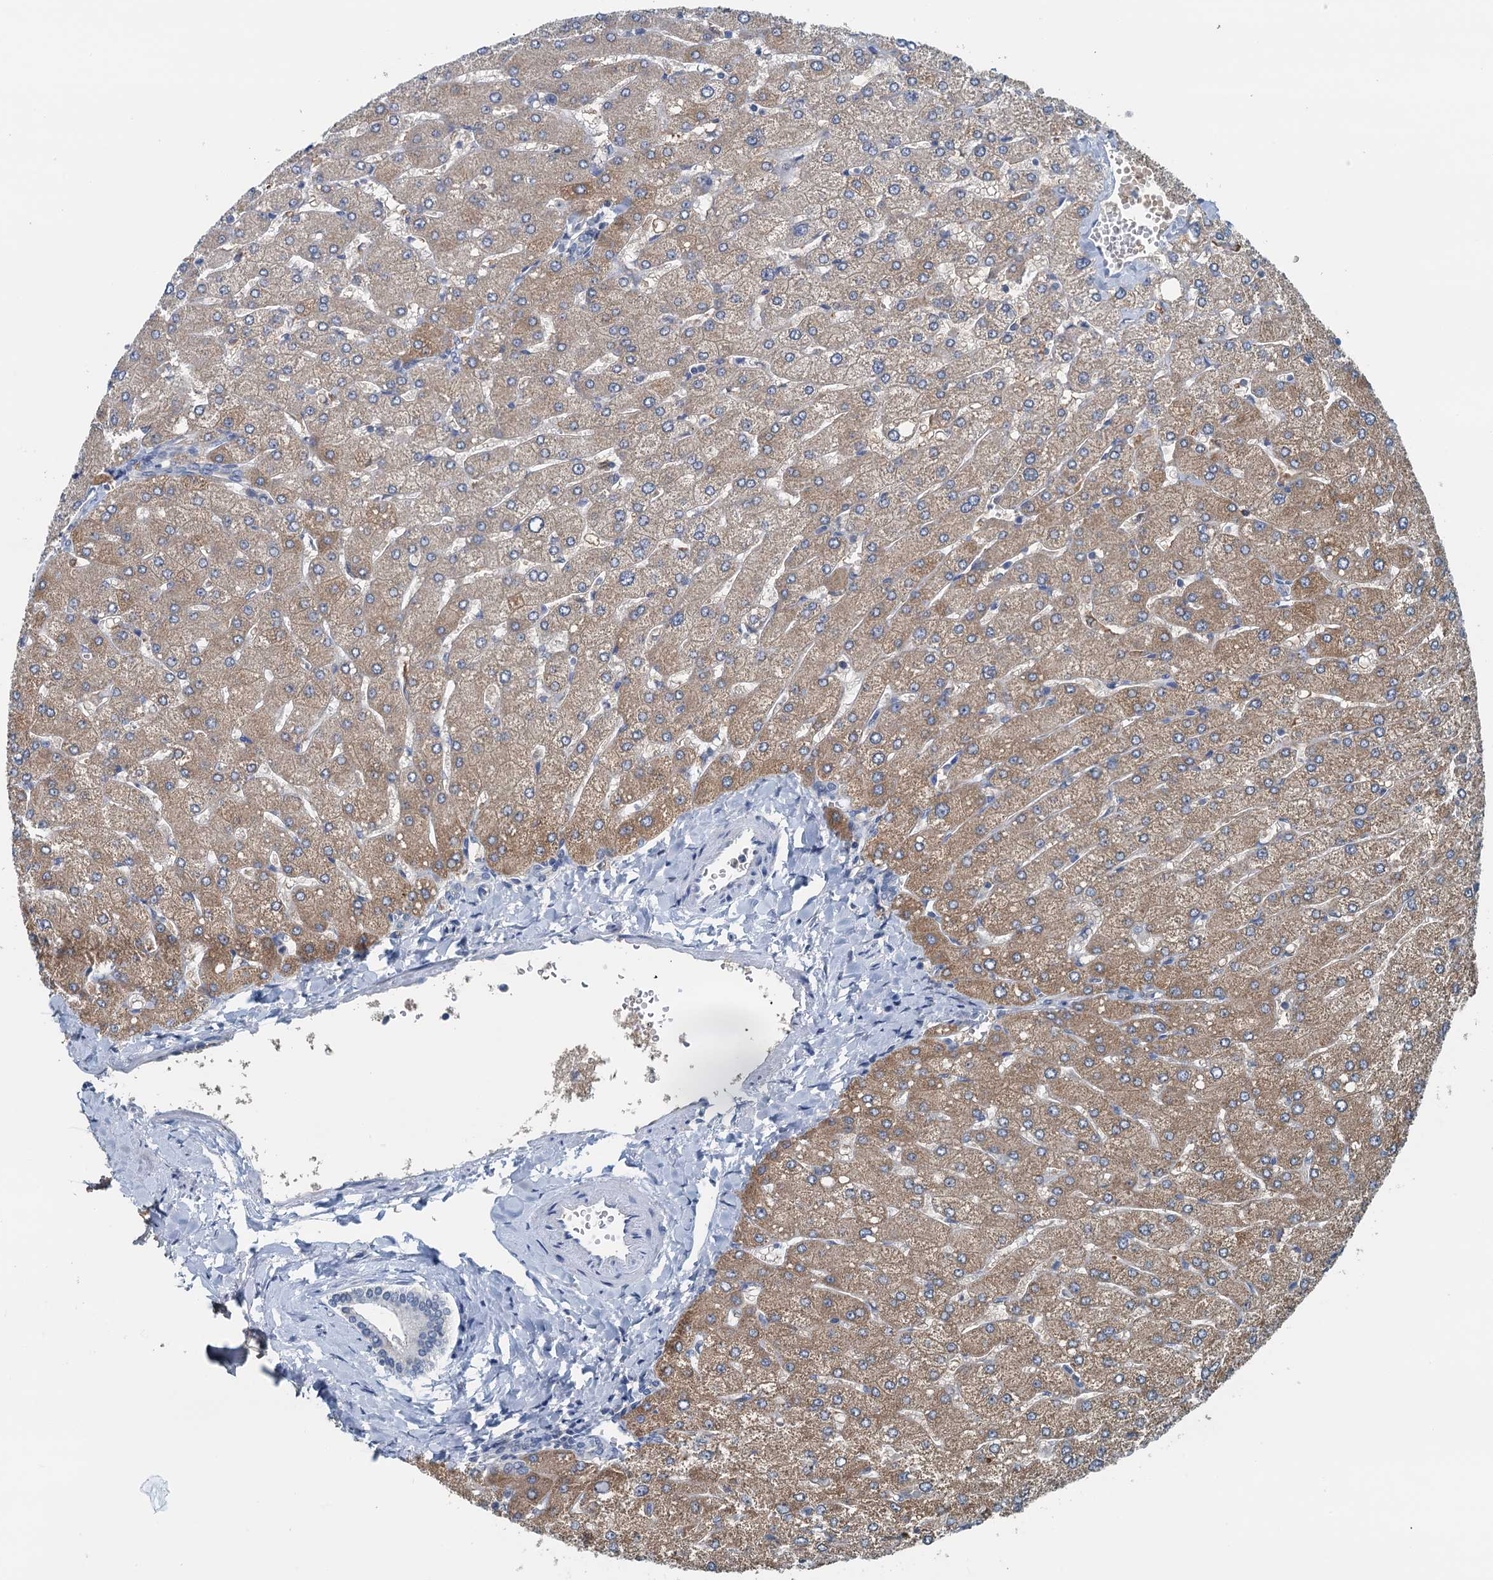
{"staining": {"intensity": "negative", "quantity": "none", "location": "none"}, "tissue": "liver", "cell_type": "Cholangiocytes", "image_type": "normal", "snomed": [{"axis": "morphology", "description": "Normal tissue, NOS"}, {"axis": "topography", "description": "Liver"}], "caption": "A photomicrograph of liver stained for a protein displays no brown staining in cholangiocytes. (Immunohistochemistry (ihc), brightfield microscopy, high magnification).", "gene": "LSM14B", "patient": {"sex": "male", "age": 55}}